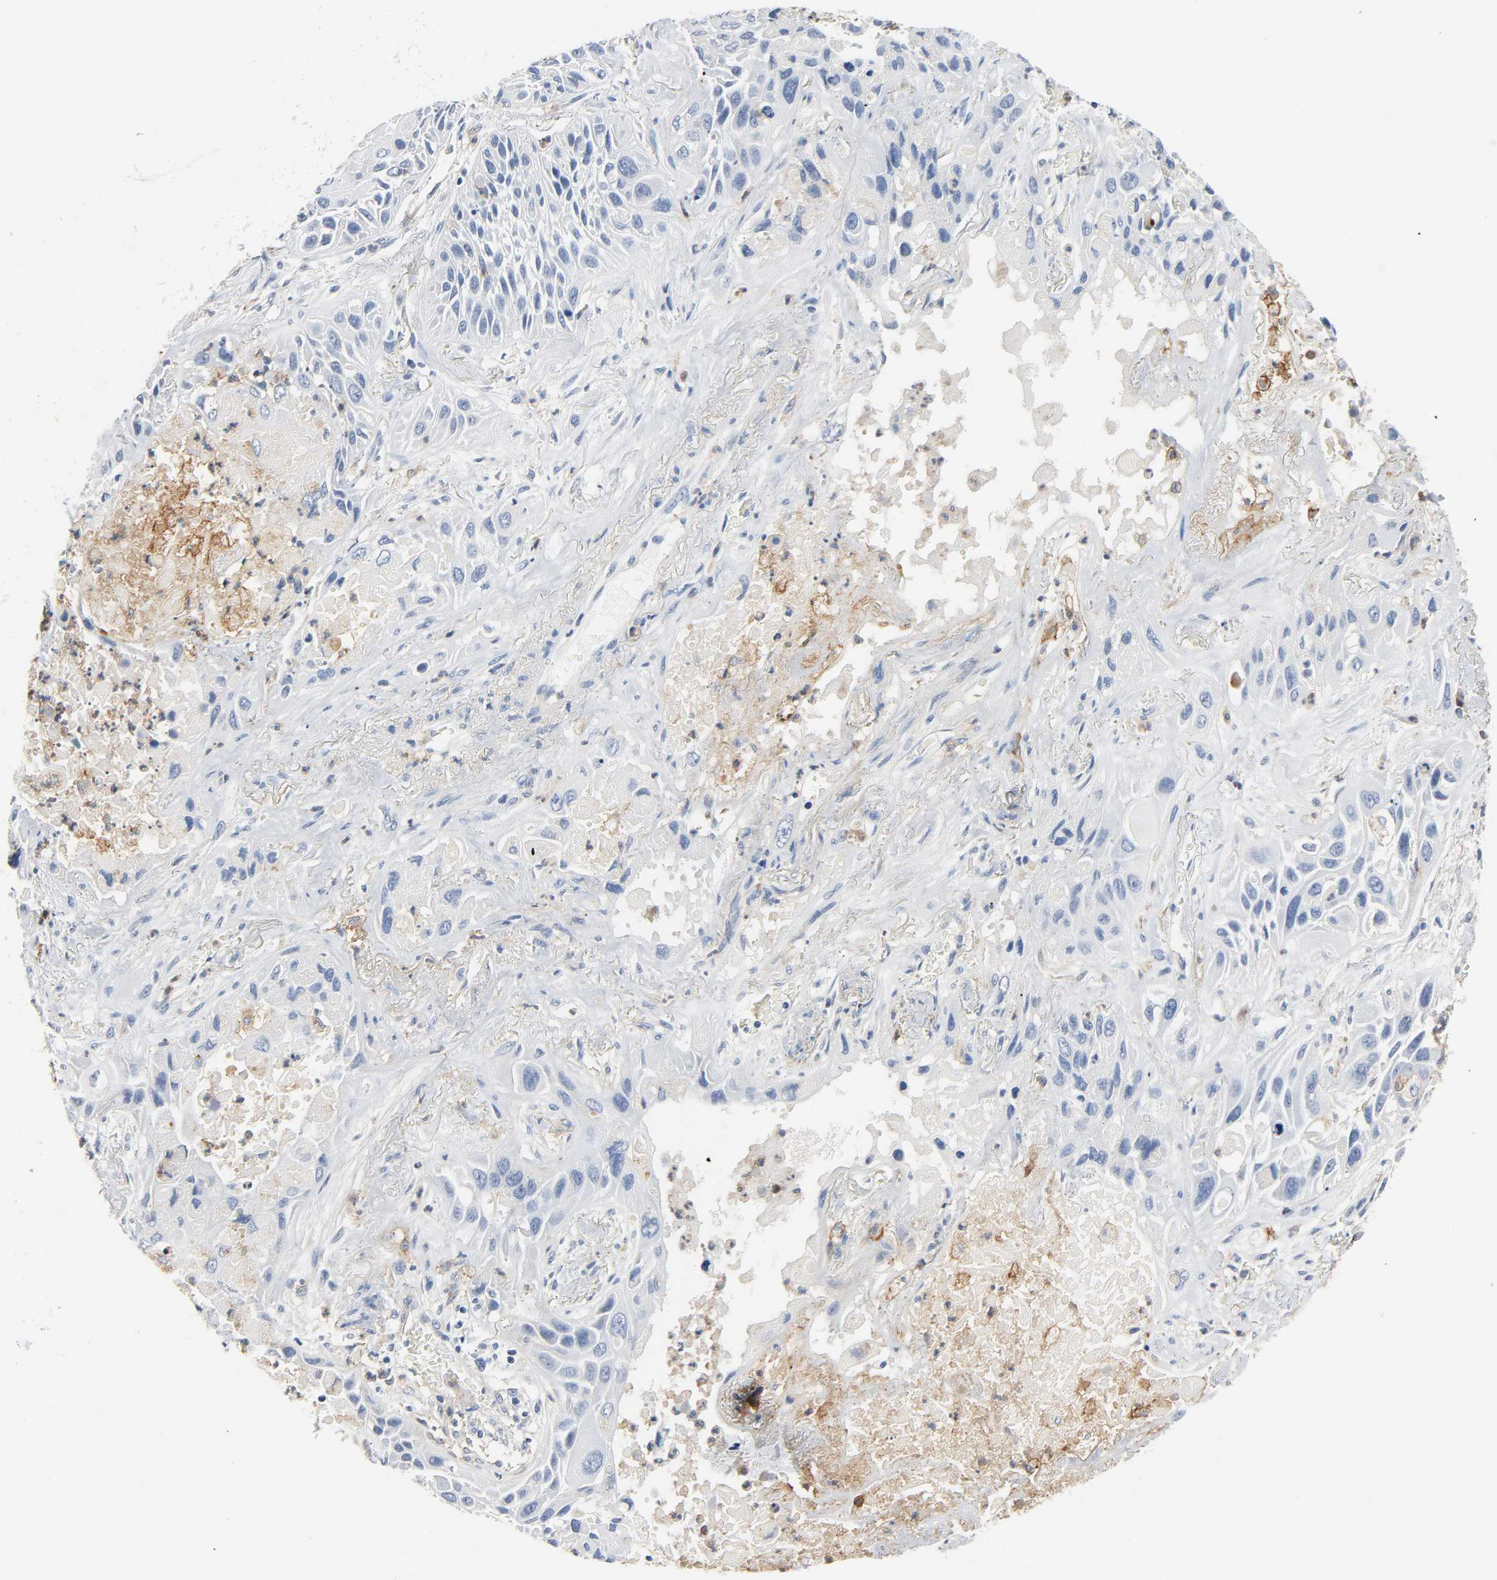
{"staining": {"intensity": "negative", "quantity": "none", "location": "none"}, "tissue": "lung cancer", "cell_type": "Tumor cells", "image_type": "cancer", "snomed": [{"axis": "morphology", "description": "Squamous cell carcinoma, NOS"}, {"axis": "topography", "description": "Lung"}], "caption": "Tumor cells show no significant protein expression in squamous cell carcinoma (lung).", "gene": "ANPEP", "patient": {"sex": "female", "age": 76}}